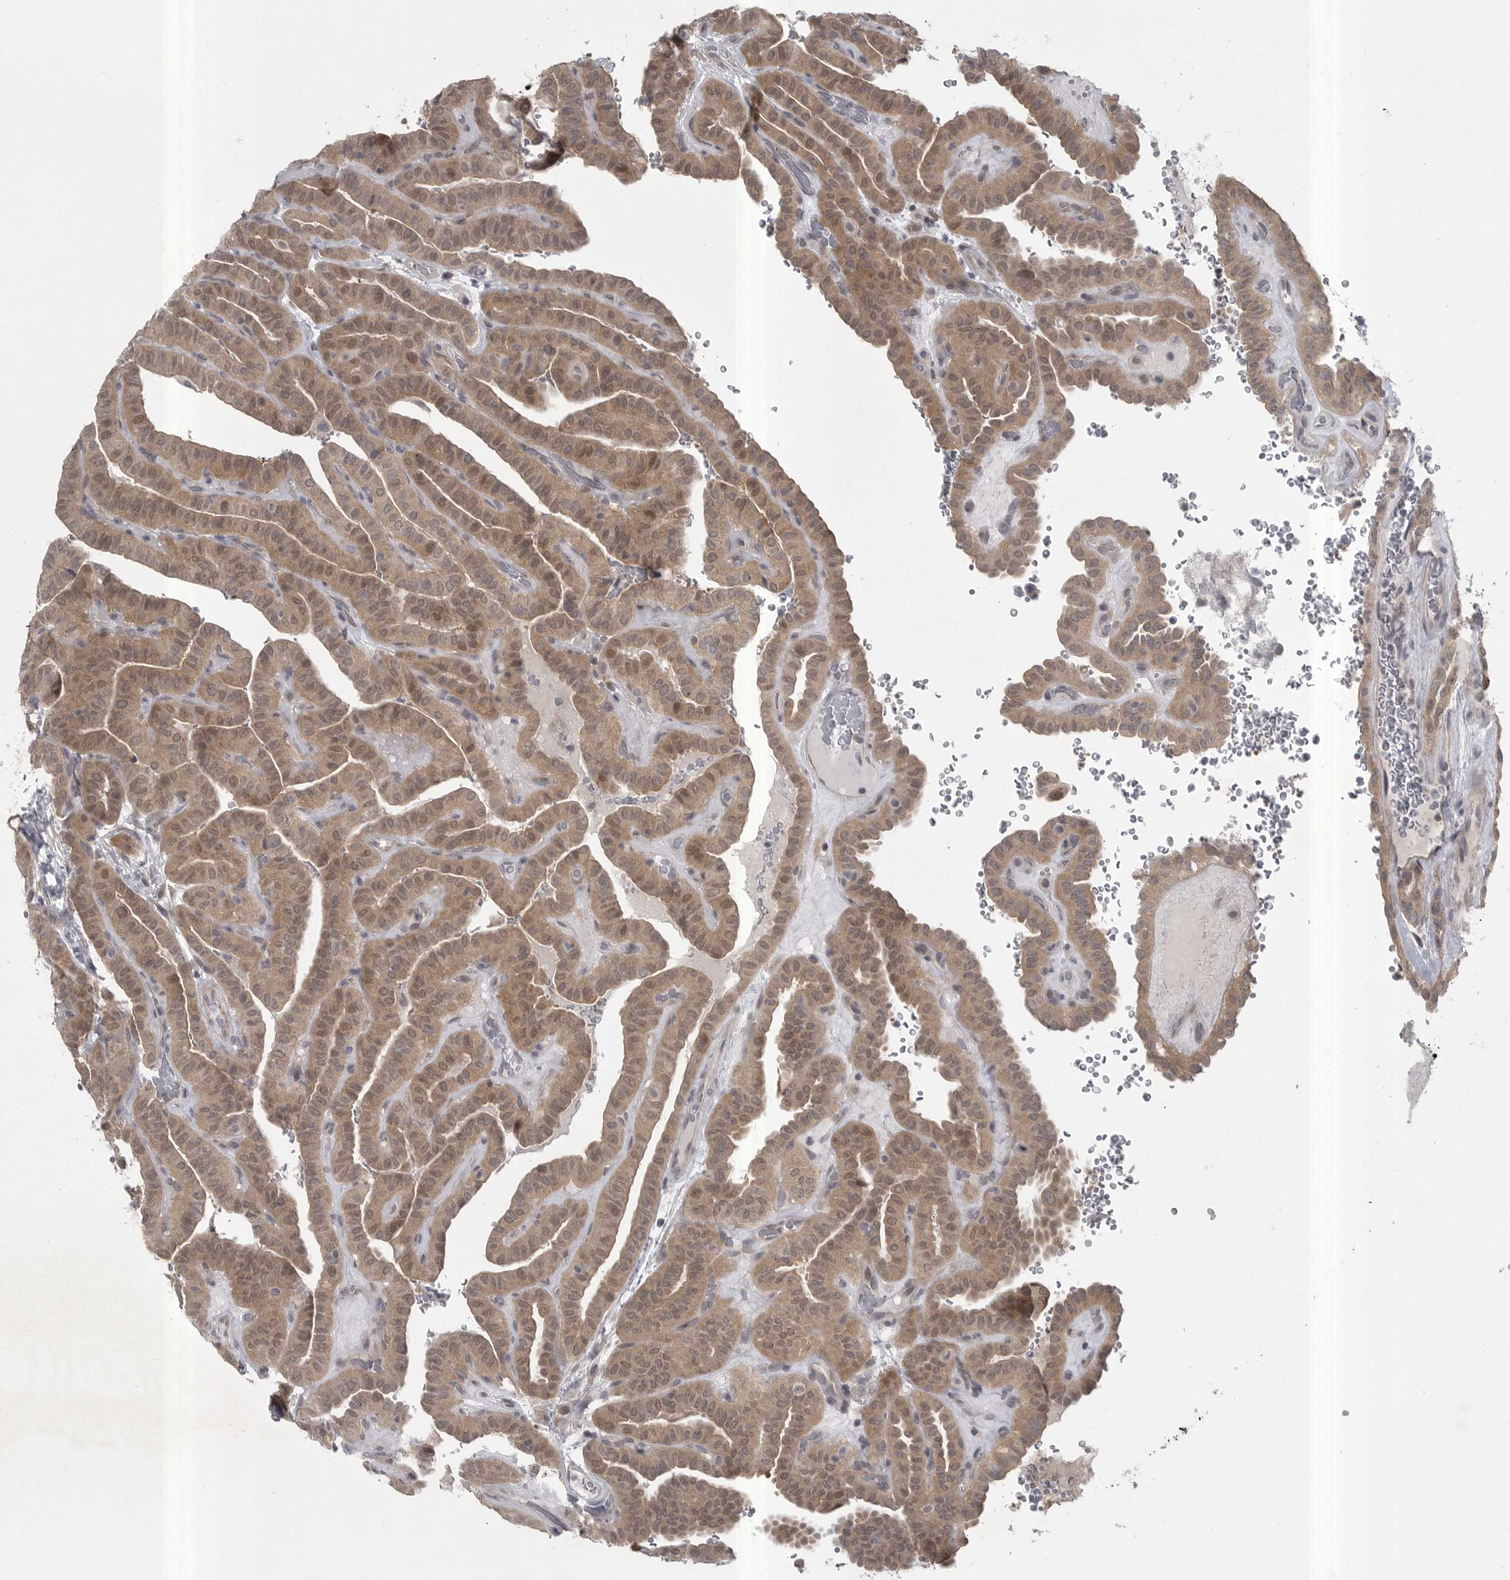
{"staining": {"intensity": "moderate", "quantity": ">75%", "location": "cytoplasmic/membranous"}, "tissue": "thyroid cancer", "cell_type": "Tumor cells", "image_type": "cancer", "snomed": [{"axis": "morphology", "description": "Papillary adenocarcinoma, NOS"}, {"axis": "topography", "description": "Thyroid gland"}], "caption": "The image exhibits immunohistochemical staining of thyroid cancer. There is moderate cytoplasmic/membranous staining is appreciated in about >75% of tumor cells.", "gene": "PHF13", "patient": {"sex": "male", "age": 77}}